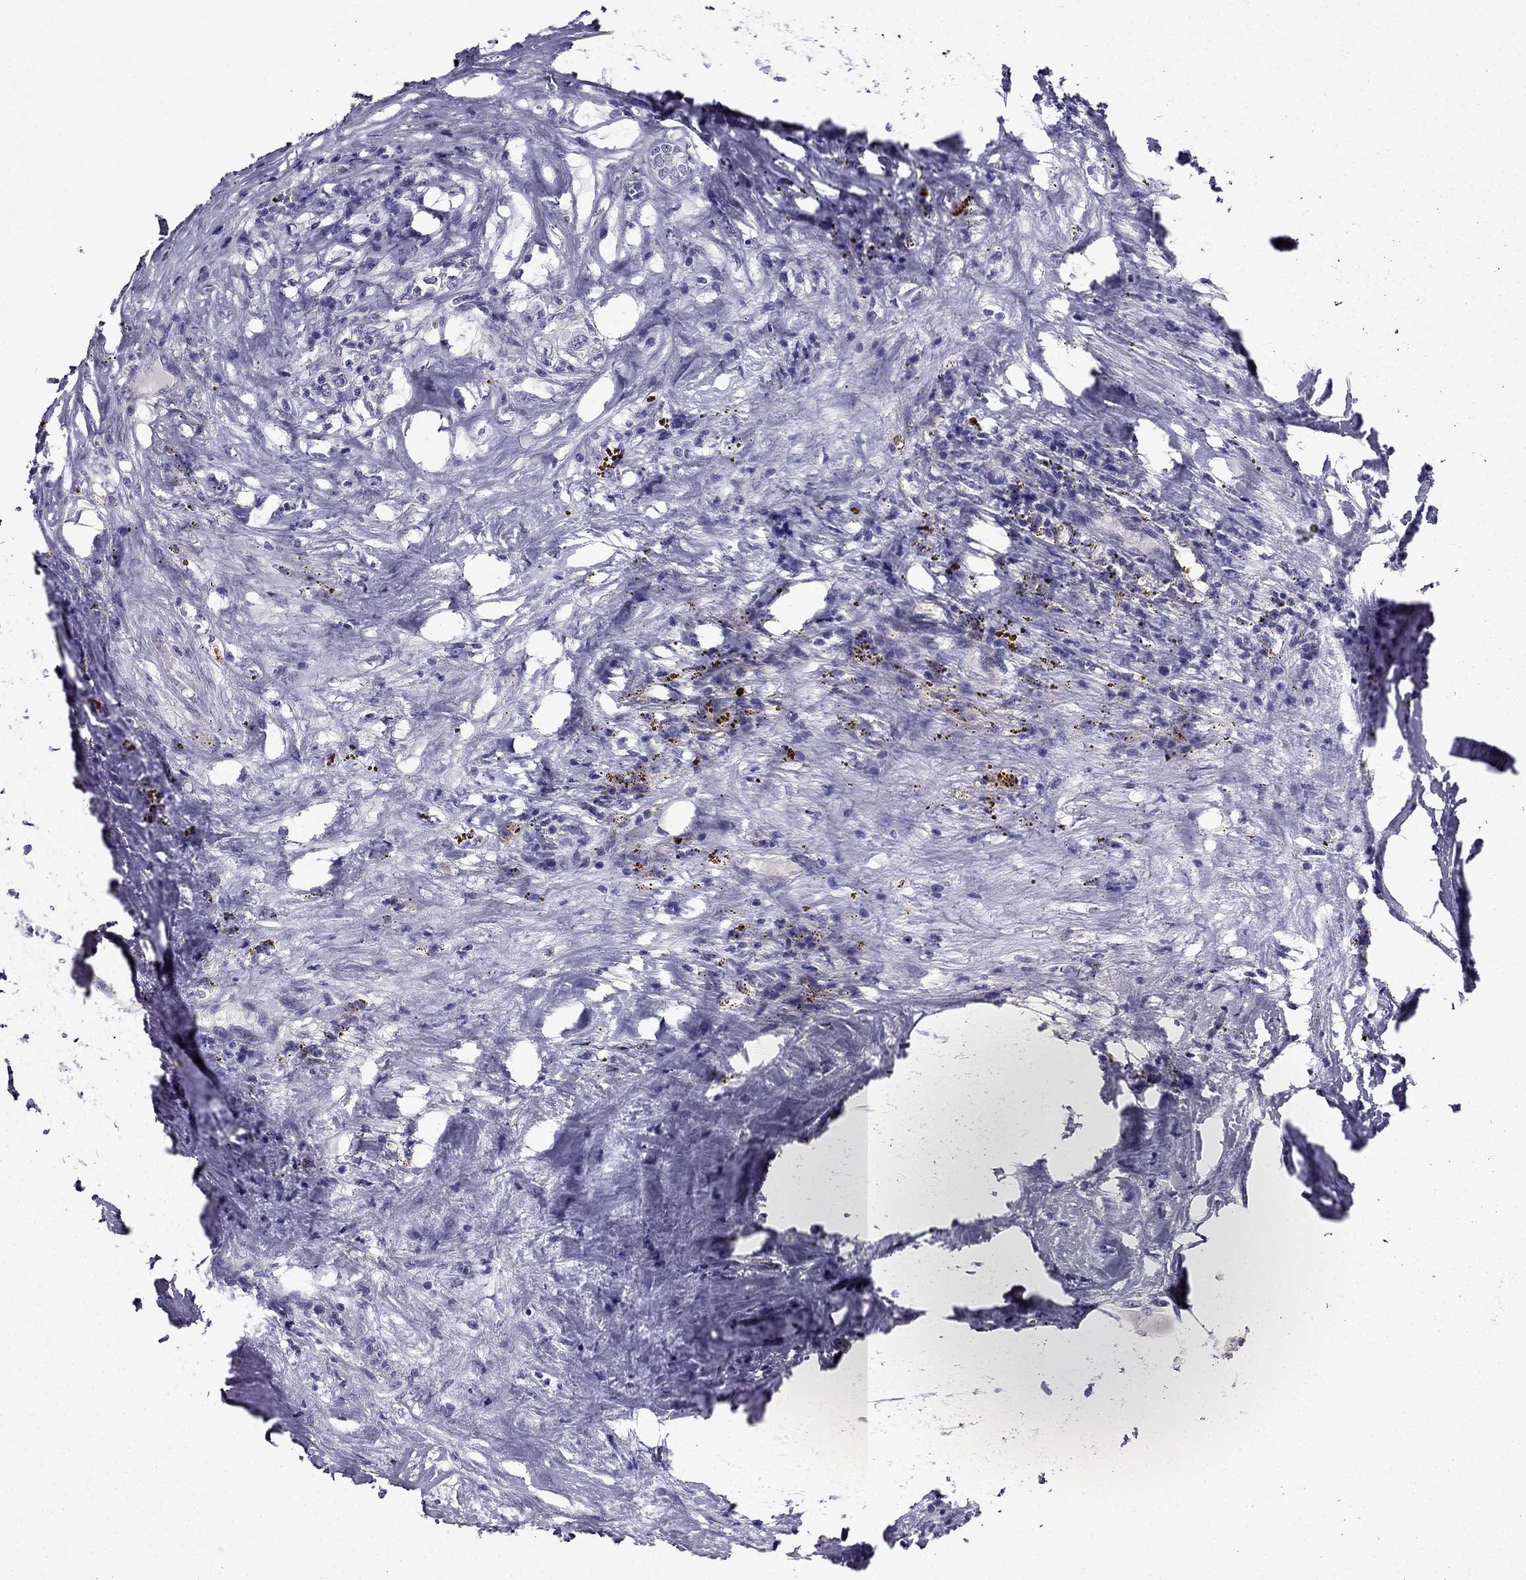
{"staining": {"intensity": "negative", "quantity": "none", "location": "none"}, "tissue": "renal cancer", "cell_type": "Tumor cells", "image_type": "cancer", "snomed": [{"axis": "morphology", "description": "Adenocarcinoma, NOS"}, {"axis": "topography", "description": "Kidney"}], "caption": "Immunohistochemistry image of neoplastic tissue: human renal cancer stained with DAB (3,3'-diaminobenzidine) demonstrates no significant protein expression in tumor cells. (Stains: DAB immunohistochemistry with hematoxylin counter stain, Microscopy: brightfield microscopy at high magnification).", "gene": "DUSP15", "patient": {"sex": "female", "age": 67}}